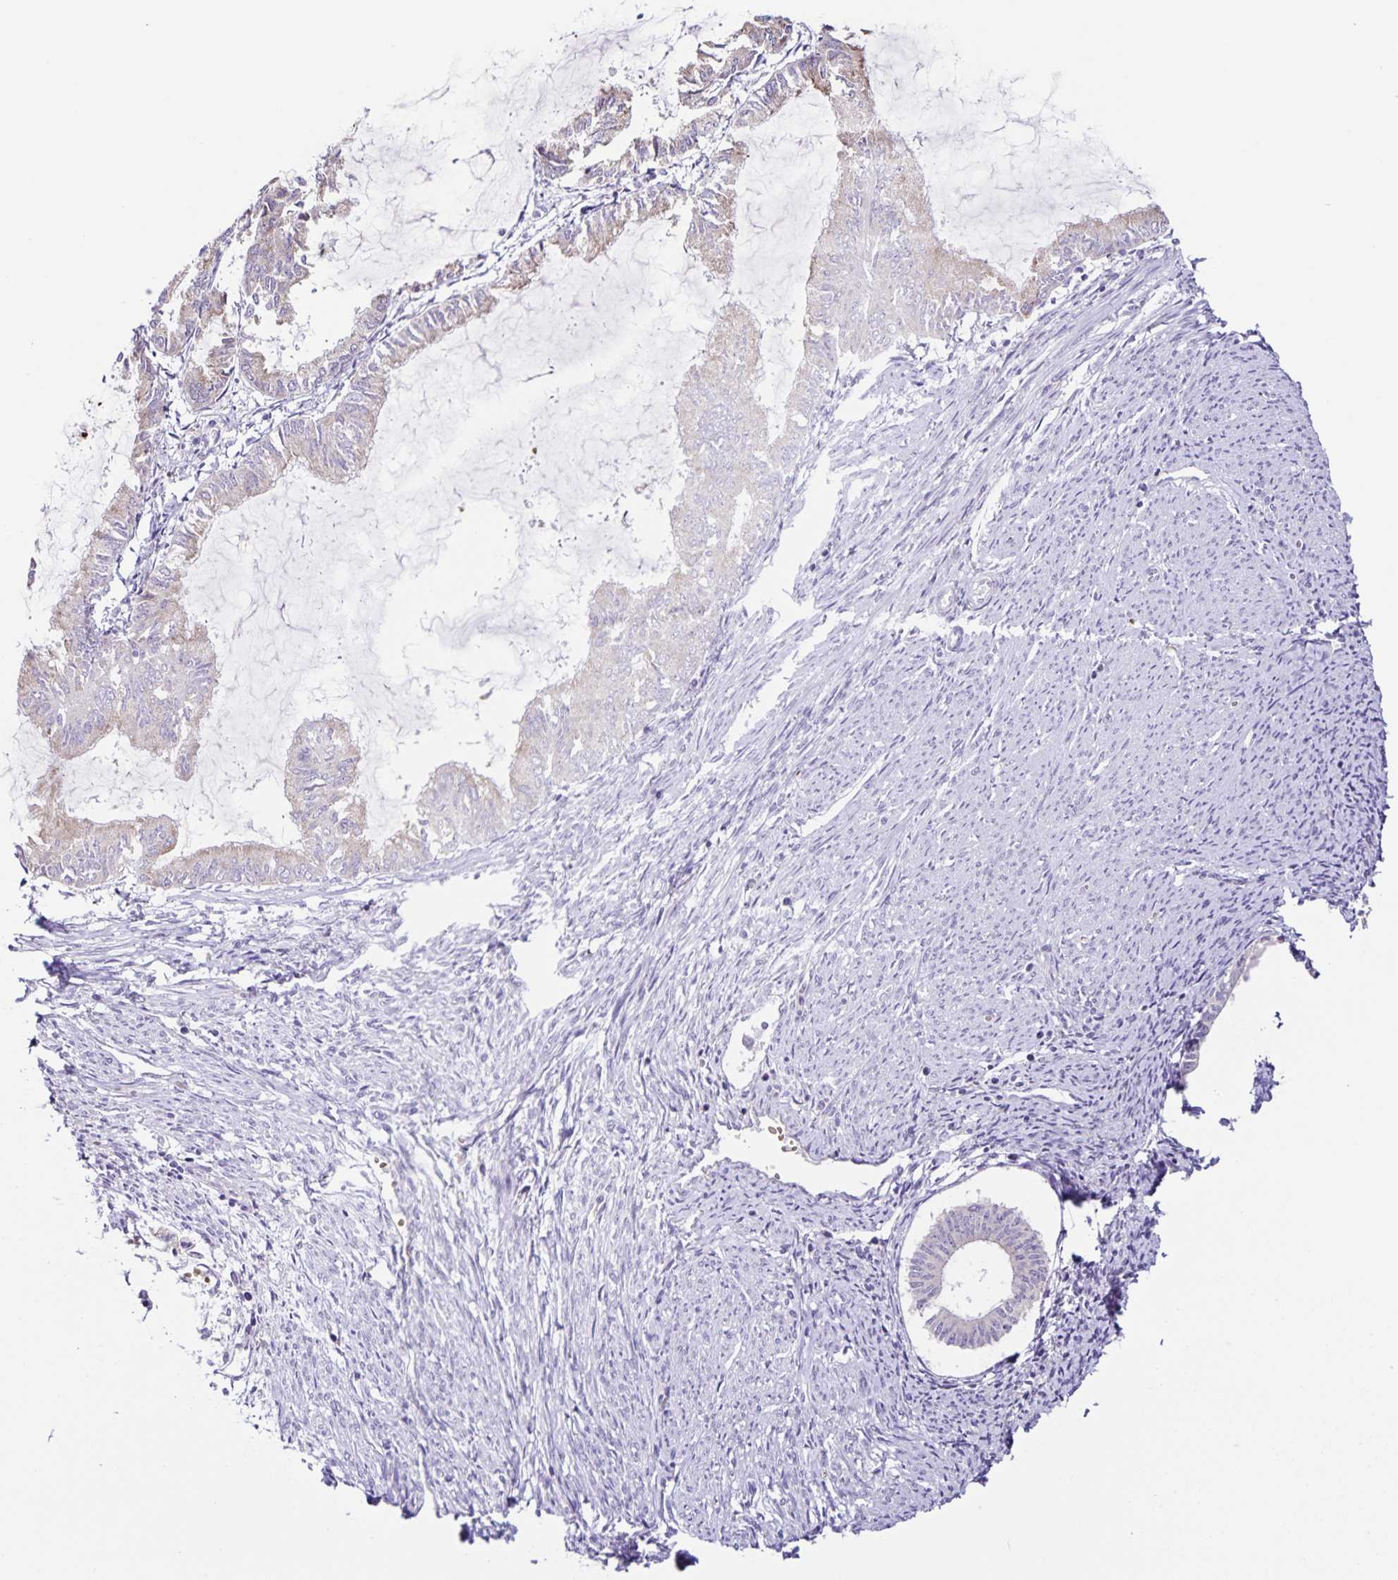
{"staining": {"intensity": "weak", "quantity": "<25%", "location": "cytoplasmic/membranous"}, "tissue": "endometrial cancer", "cell_type": "Tumor cells", "image_type": "cancer", "snomed": [{"axis": "morphology", "description": "Adenocarcinoma, NOS"}, {"axis": "topography", "description": "Endometrium"}], "caption": "The IHC micrograph has no significant staining in tumor cells of adenocarcinoma (endometrial) tissue.", "gene": "STPG4", "patient": {"sex": "female", "age": 86}}